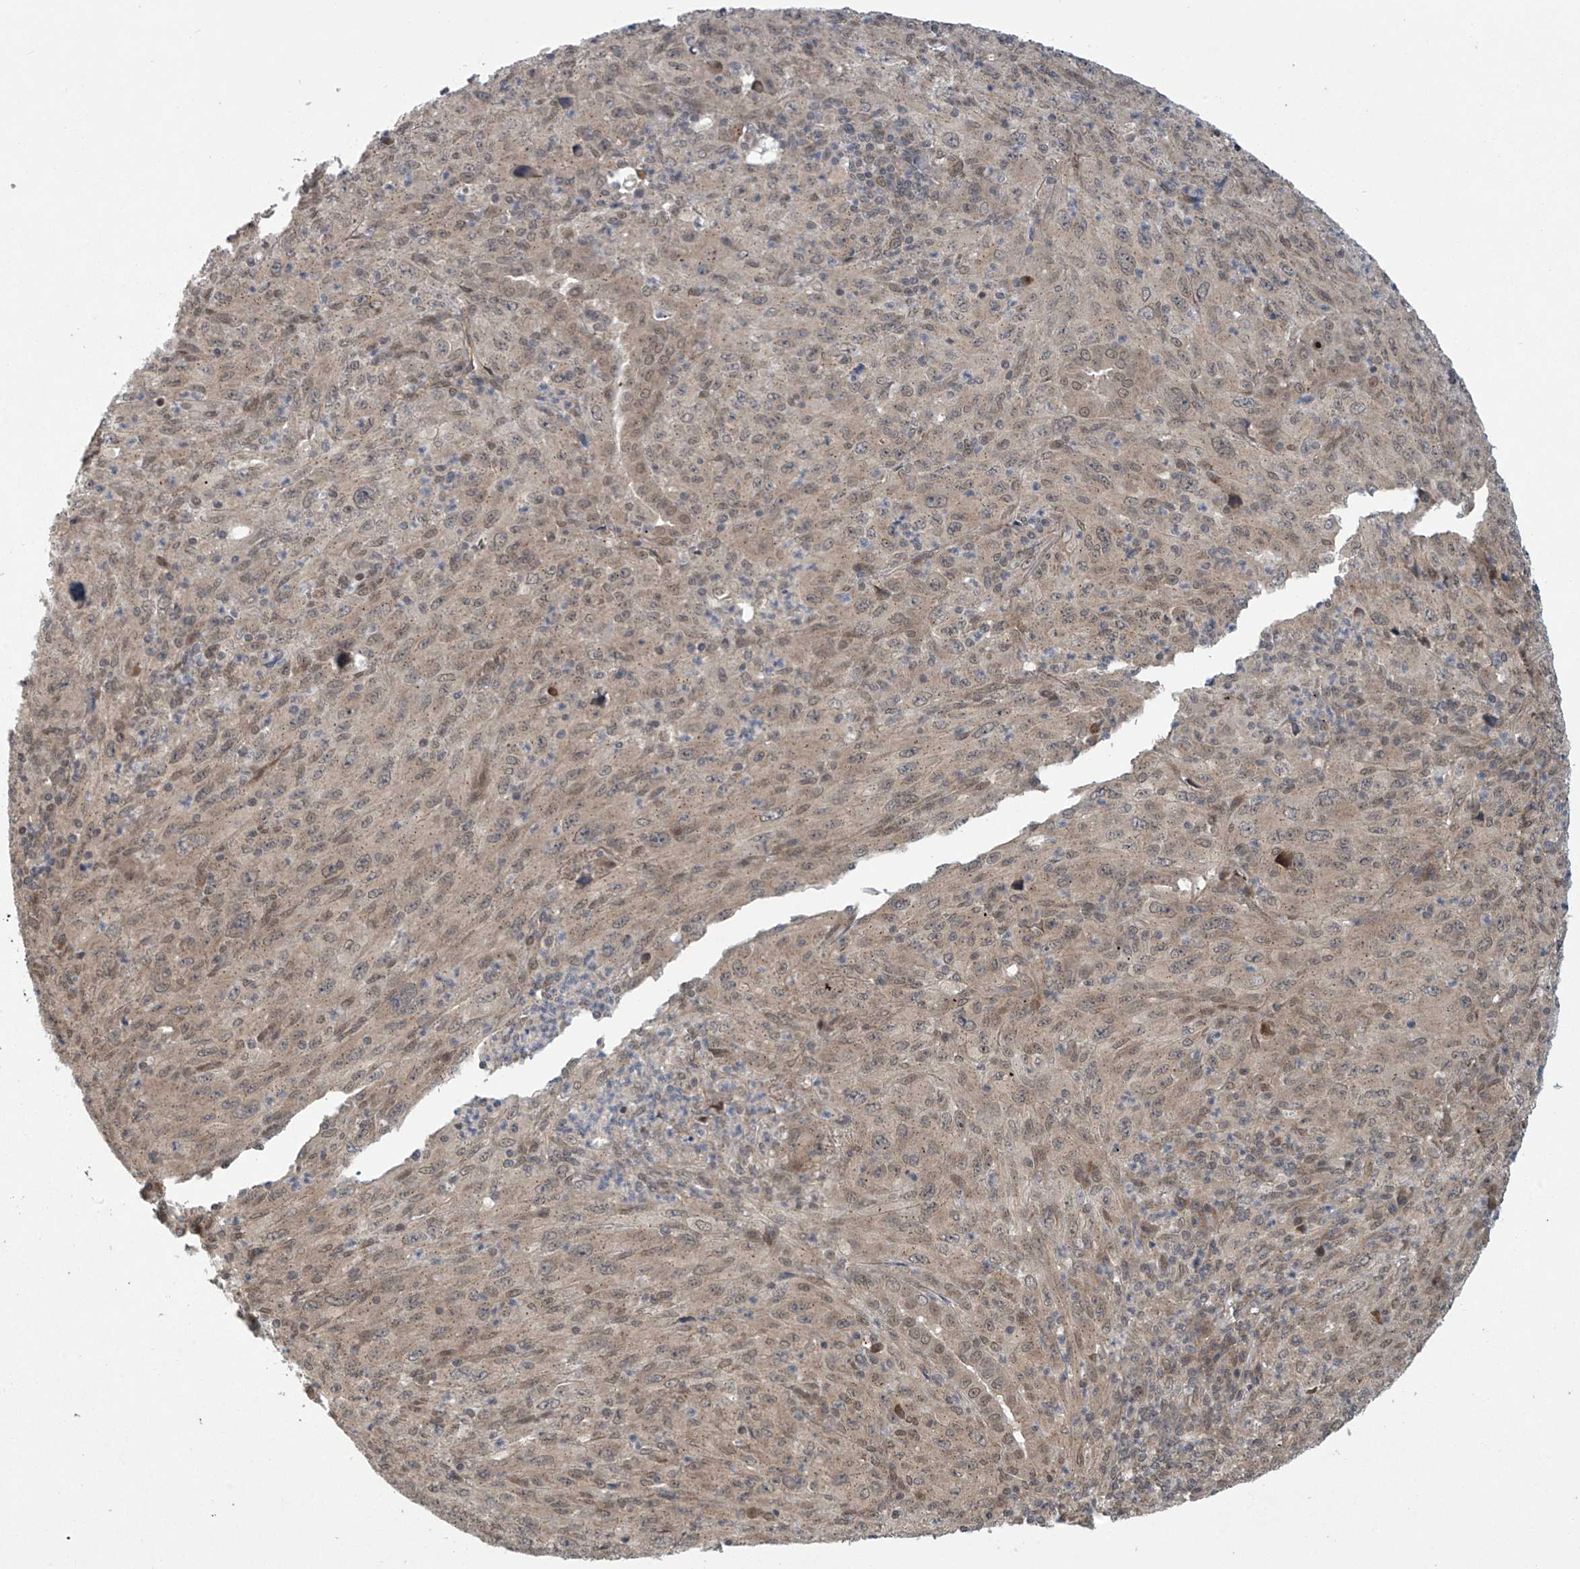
{"staining": {"intensity": "weak", "quantity": ">75%", "location": "cytoplasmic/membranous,nuclear"}, "tissue": "melanoma", "cell_type": "Tumor cells", "image_type": "cancer", "snomed": [{"axis": "morphology", "description": "Malignant melanoma, Metastatic site"}, {"axis": "topography", "description": "Skin"}], "caption": "Melanoma stained with DAB (3,3'-diaminobenzidine) immunohistochemistry (IHC) reveals low levels of weak cytoplasmic/membranous and nuclear positivity in approximately >75% of tumor cells. The protein of interest is stained brown, and the nuclei are stained in blue (DAB IHC with brightfield microscopy, high magnification).", "gene": "ABHD13", "patient": {"sex": "female", "age": 56}}